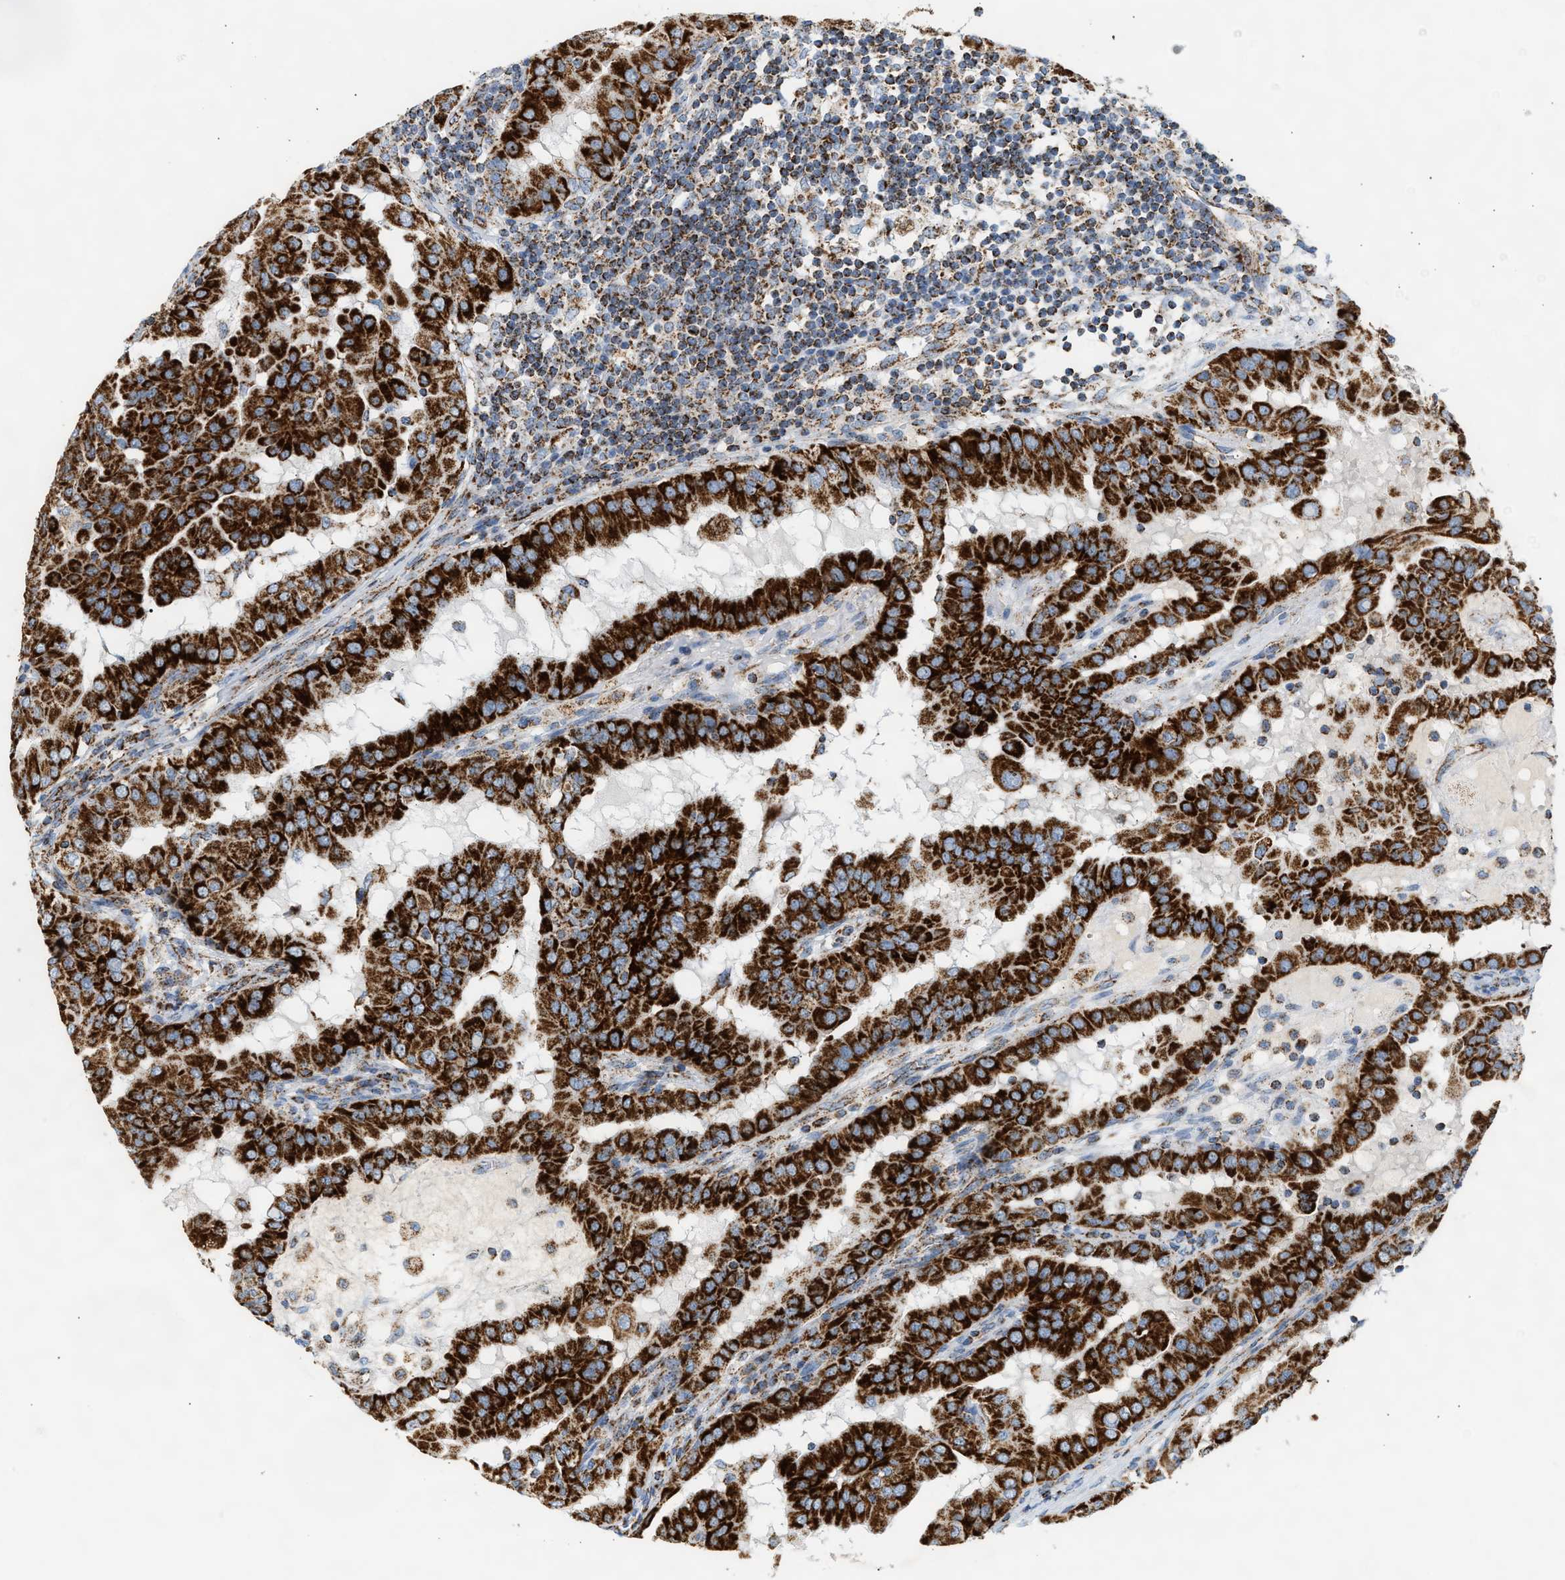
{"staining": {"intensity": "strong", "quantity": ">75%", "location": "cytoplasmic/membranous"}, "tissue": "thyroid cancer", "cell_type": "Tumor cells", "image_type": "cancer", "snomed": [{"axis": "morphology", "description": "Papillary adenocarcinoma, NOS"}, {"axis": "topography", "description": "Thyroid gland"}], "caption": "High-power microscopy captured an immunohistochemistry photomicrograph of papillary adenocarcinoma (thyroid), revealing strong cytoplasmic/membranous positivity in approximately >75% of tumor cells. (Brightfield microscopy of DAB IHC at high magnification).", "gene": "OGDH", "patient": {"sex": "male", "age": 33}}